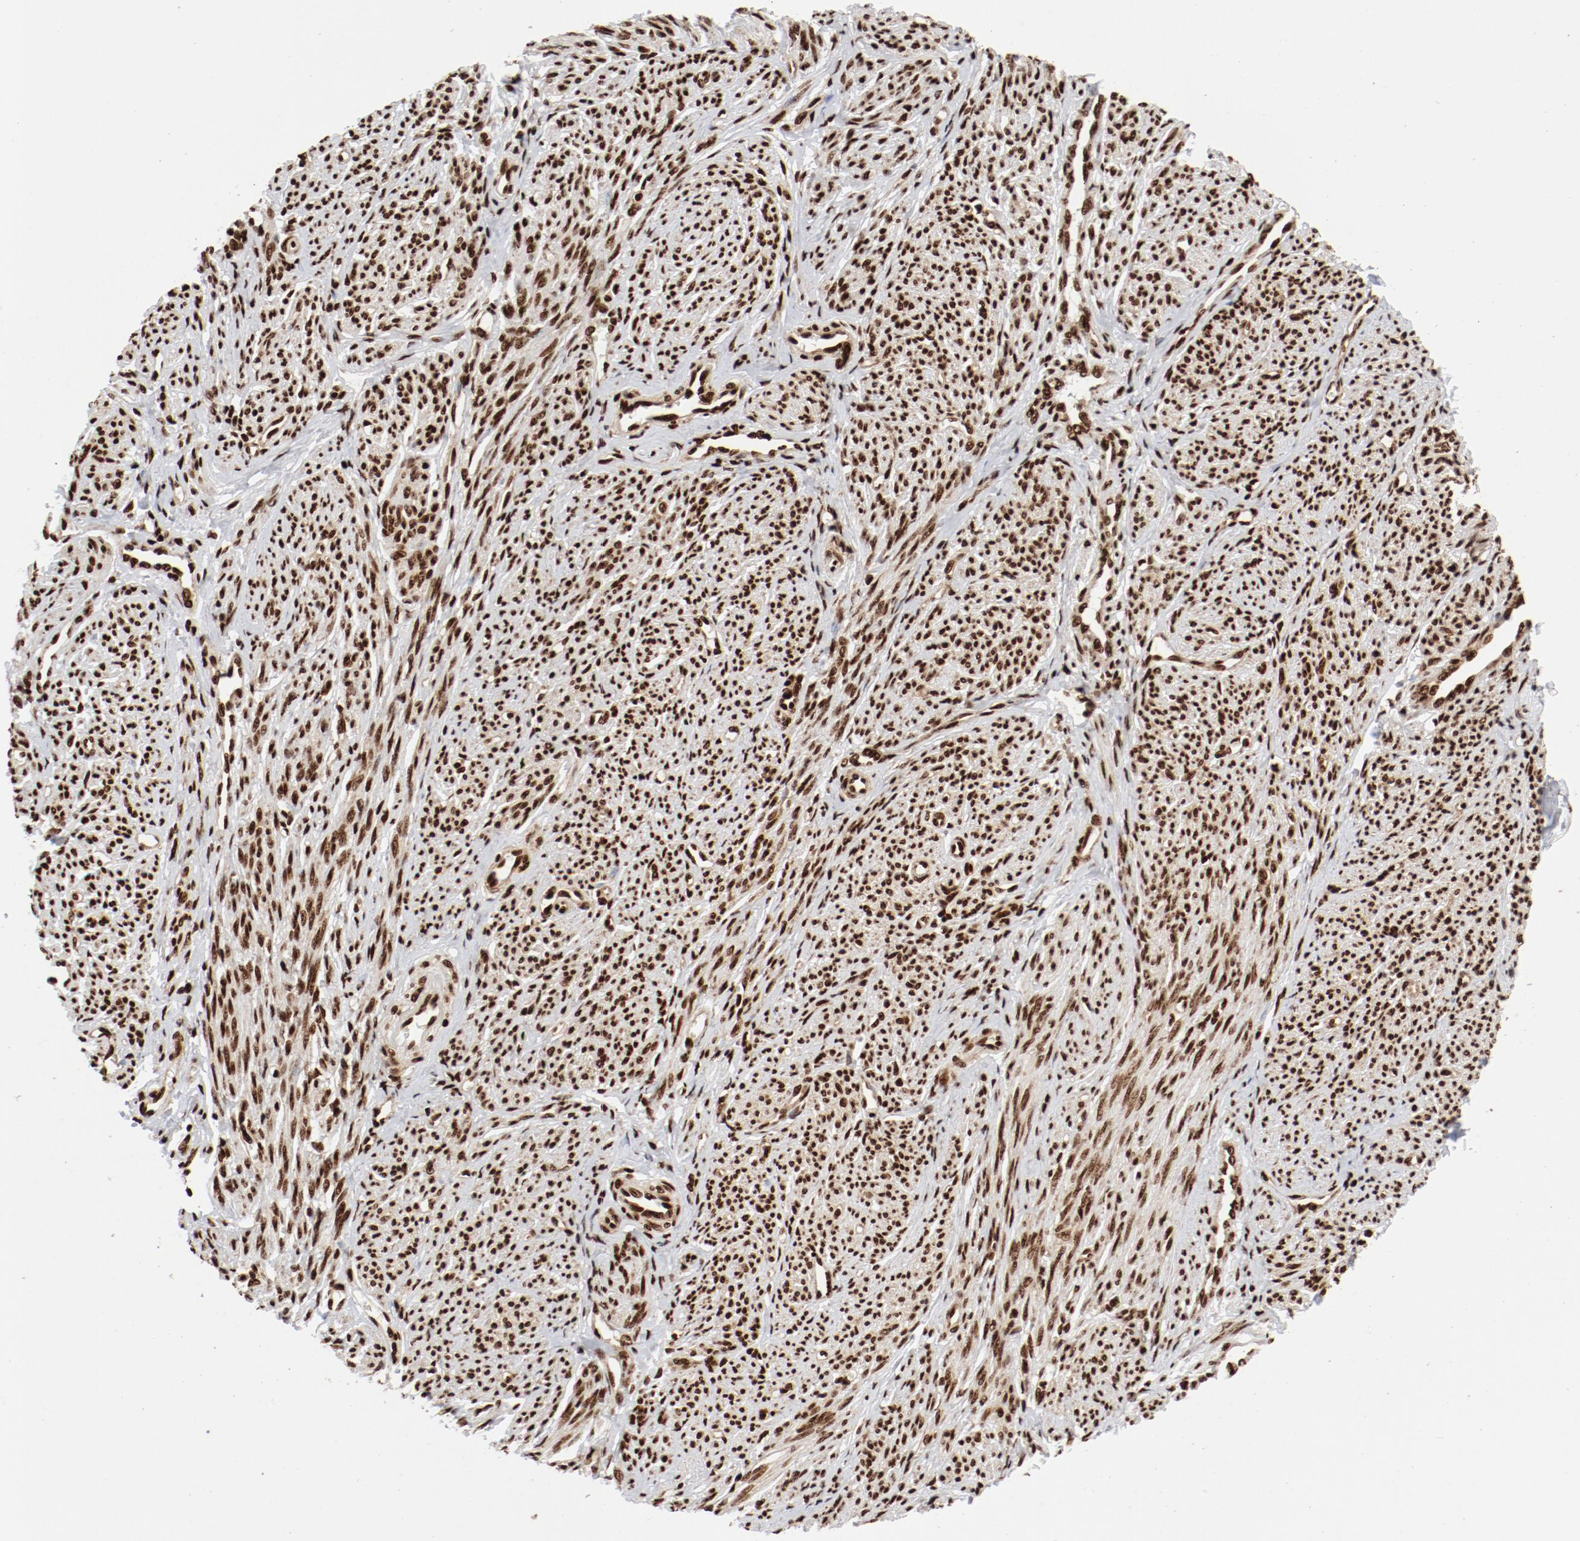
{"staining": {"intensity": "strong", "quantity": ">75%", "location": "nuclear"}, "tissue": "smooth muscle", "cell_type": "Smooth muscle cells", "image_type": "normal", "snomed": [{"axis": "morphology", "description": "Normal tissue, NOS"}, {"axis": "topography", "description": "Smooth muscle"}], "caption": "Strong nuclear expression is present in about >75% of smooth muscle cells in unremarkable smooth muscle.", "gene": "NFYB", "patient": {"sex": "female", "age": 65}}